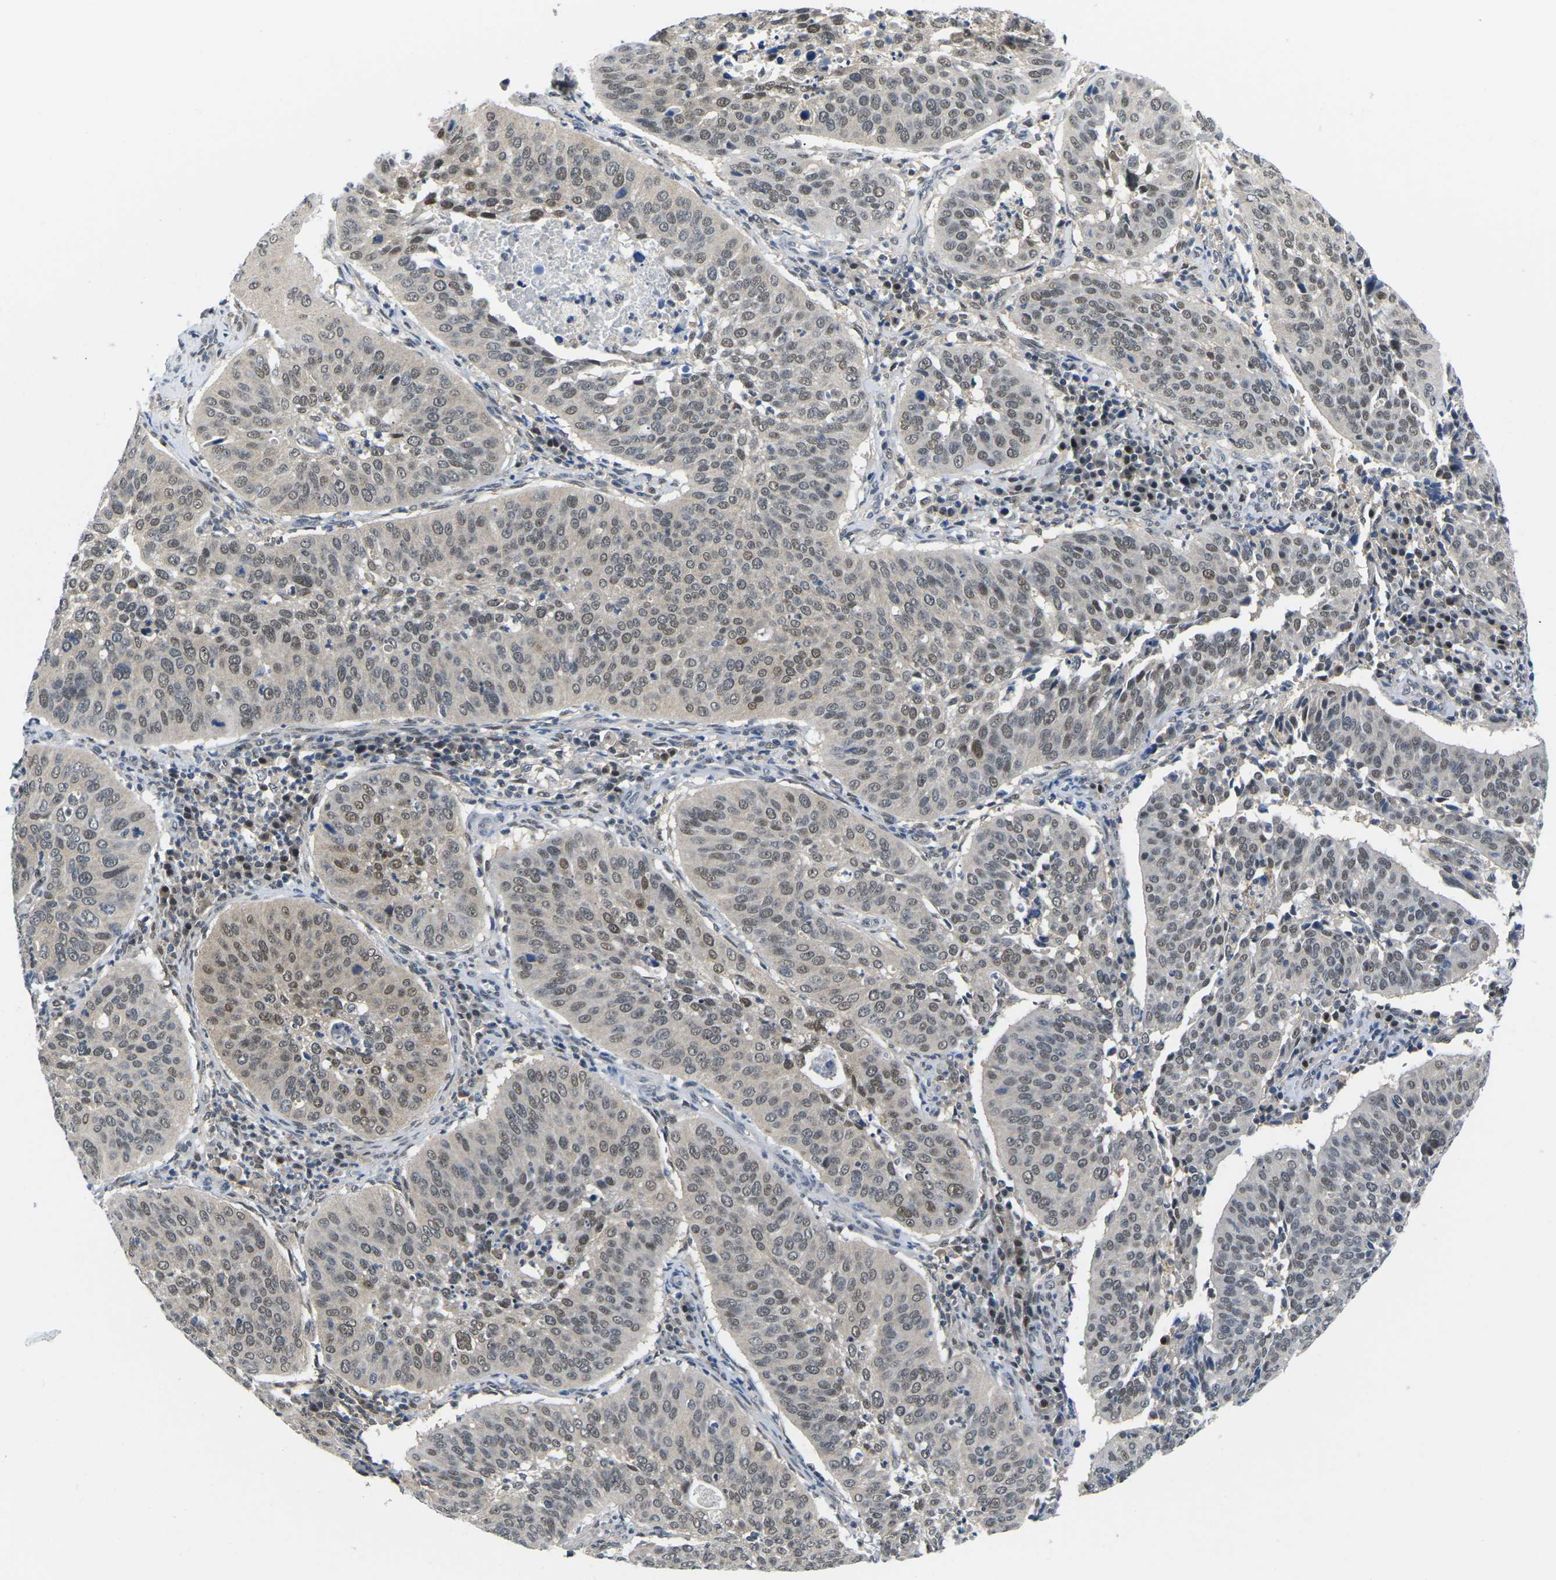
{"staining": {"intensity": "moderate", "quantity": ">75%", "location": "nuclear"}, "tissue": "cervical cancer", "cell_type": "Tumor cells", "image_type": "cancer", "snomed": [{"axis": "morphology", "description": "Normal tissue, NOS"}, {"axis": "morphology", "description": "Squamous cell carcinoma, NOS"}, {"axis": "topography", "description": "Cervix"}], "caption": "Cervical squamous cell carcinoma was stained to show a protein in brown. There is medium levels of moderate nuclear positivity in approximately >75% of tumor cells.", "gene": "UBA7", "patient": {"sex": "female", "age": 39}}